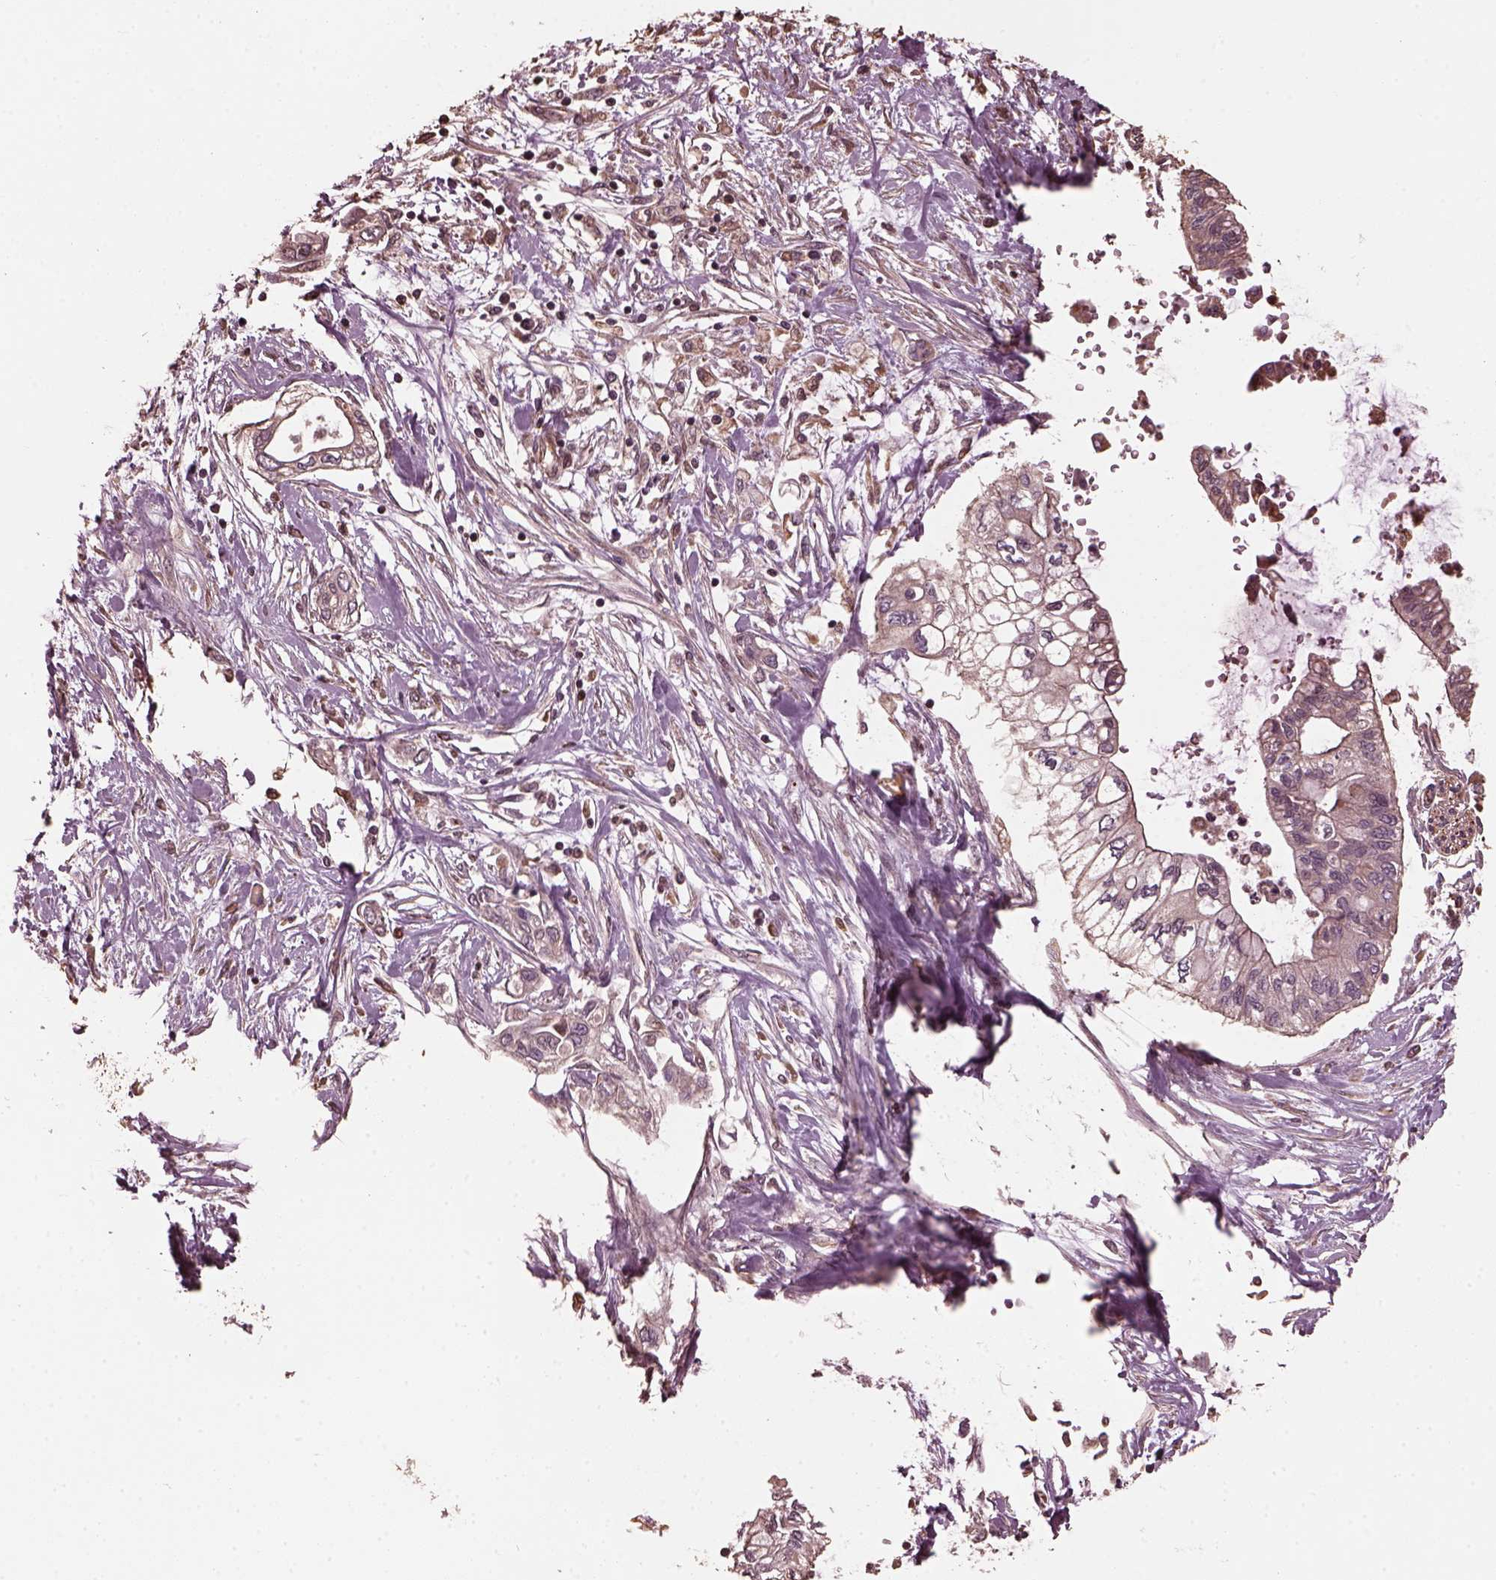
{"staining": {"intensity": "weak", "quantity": "25%-75%", "location": "cytoplasmic/membranous"}, "tissue": "pancreatic cancer", "cell_type": "Tumor cells", "image_type": "cancer", "snomed": [{"axis": "morphology", "description": "Adenocarcinoma, NOS"}, {"axis": "topography", "description": "Pancreas"}], "caption": "Pancreatic cancer tissue demonstrates weak cytoplasmic/membranous positivity in about 25%-75% of tumor cells (IHC, brightfield microscopy, high magnification).", "gene": "GTPBP1", "patient": {"sex": "female", "age": 77}}